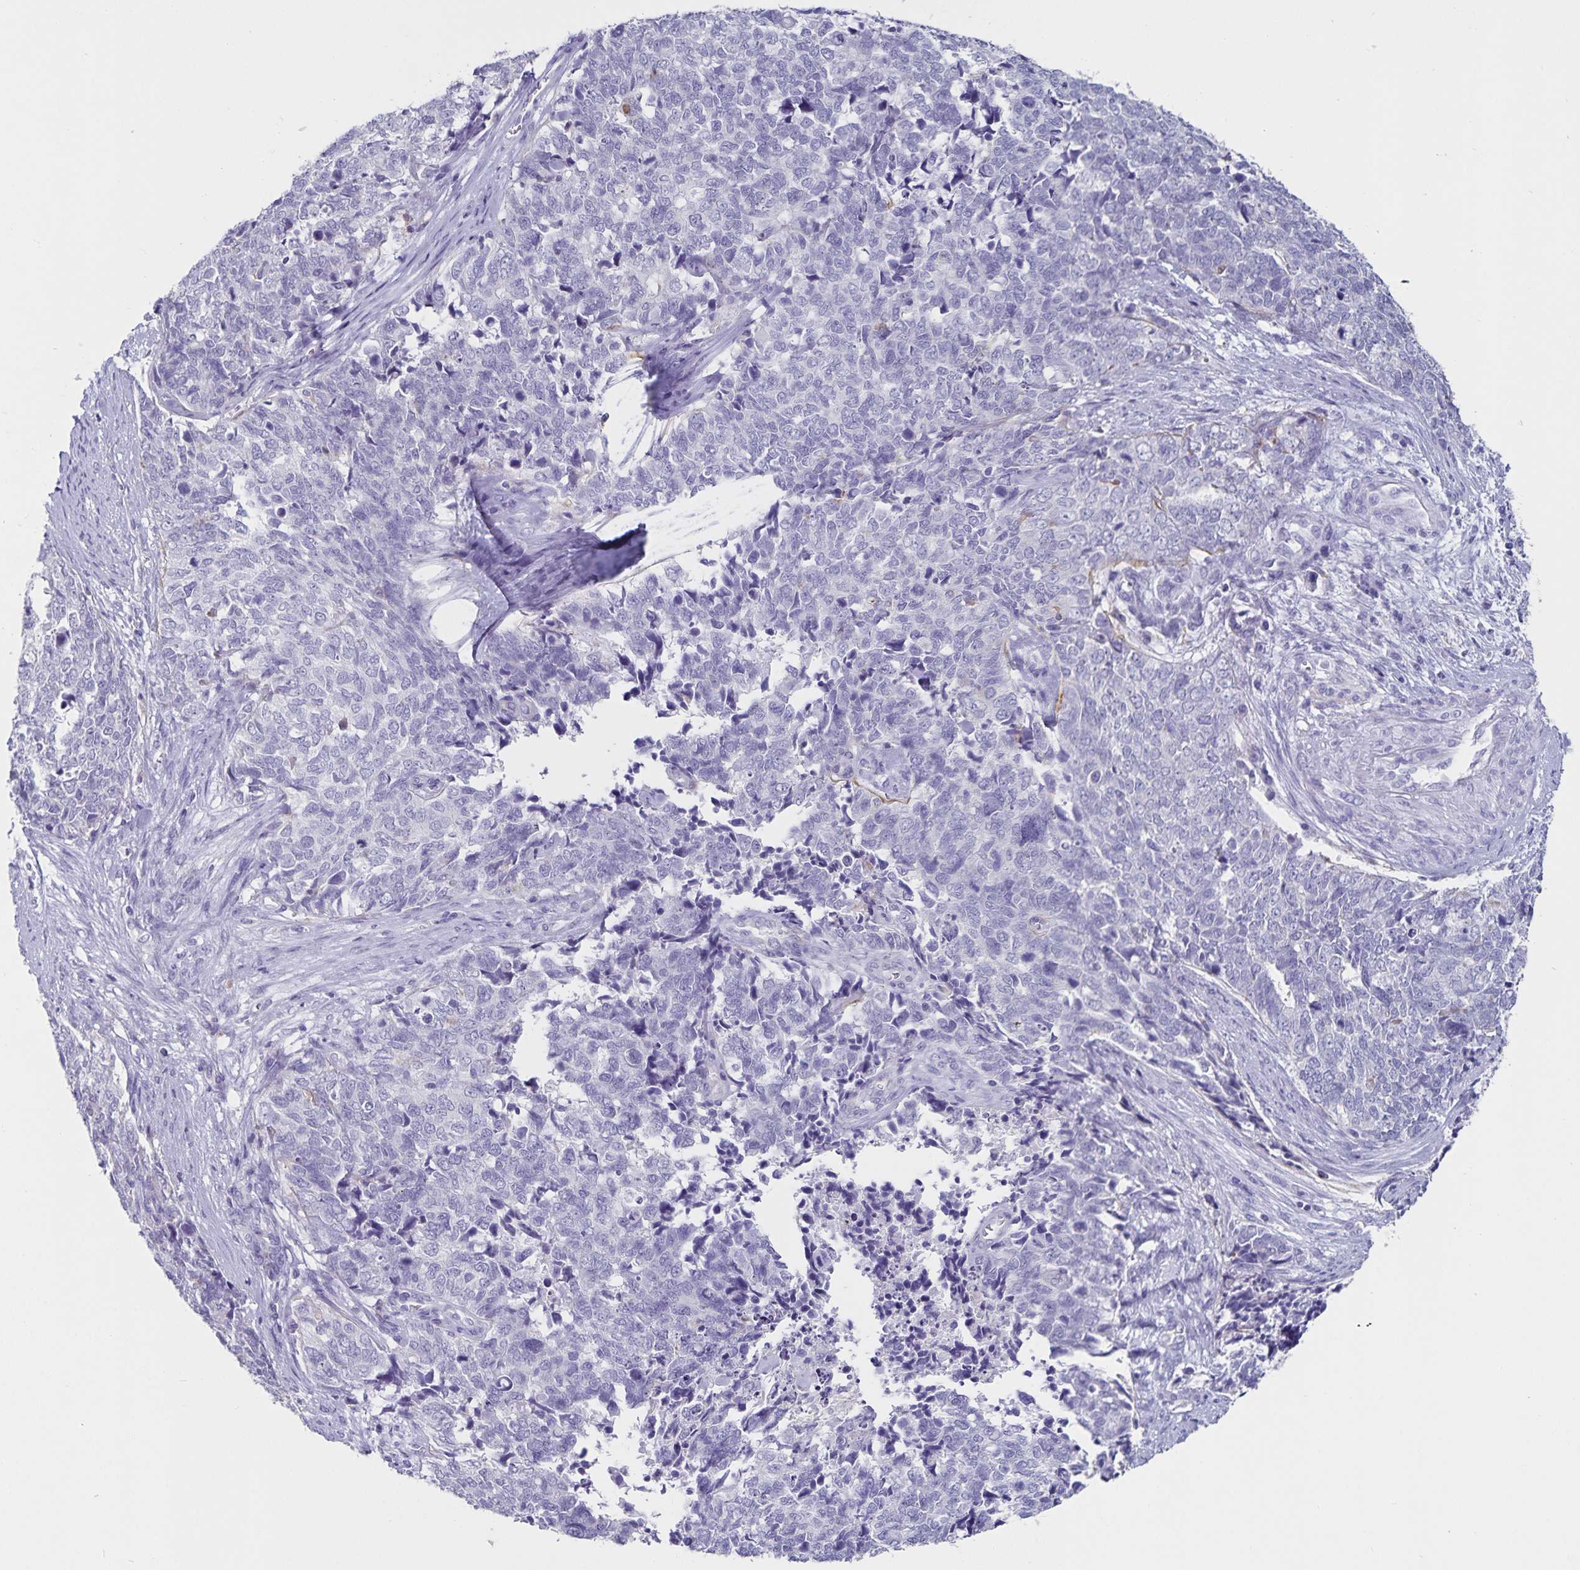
{"staining": {"intensity": "negative", "quantity": "none", "location": "none"}, "tissue": "cervical cancer", "cell_type": "Tumor cells", "image_type": "cancer", "snomed": [{"axis": "morphology", "description": "Adenocarcinoma, NOS"}, {"axis": "topography", "description": "Cervix"}], "caption": "Human cervical cancer stained for a protein using immunohistochemistry (IHC) demonstrates no staining in tumor cells.", "gene": "PLAC1", "patient": {"sex": "female", "age": 63}}